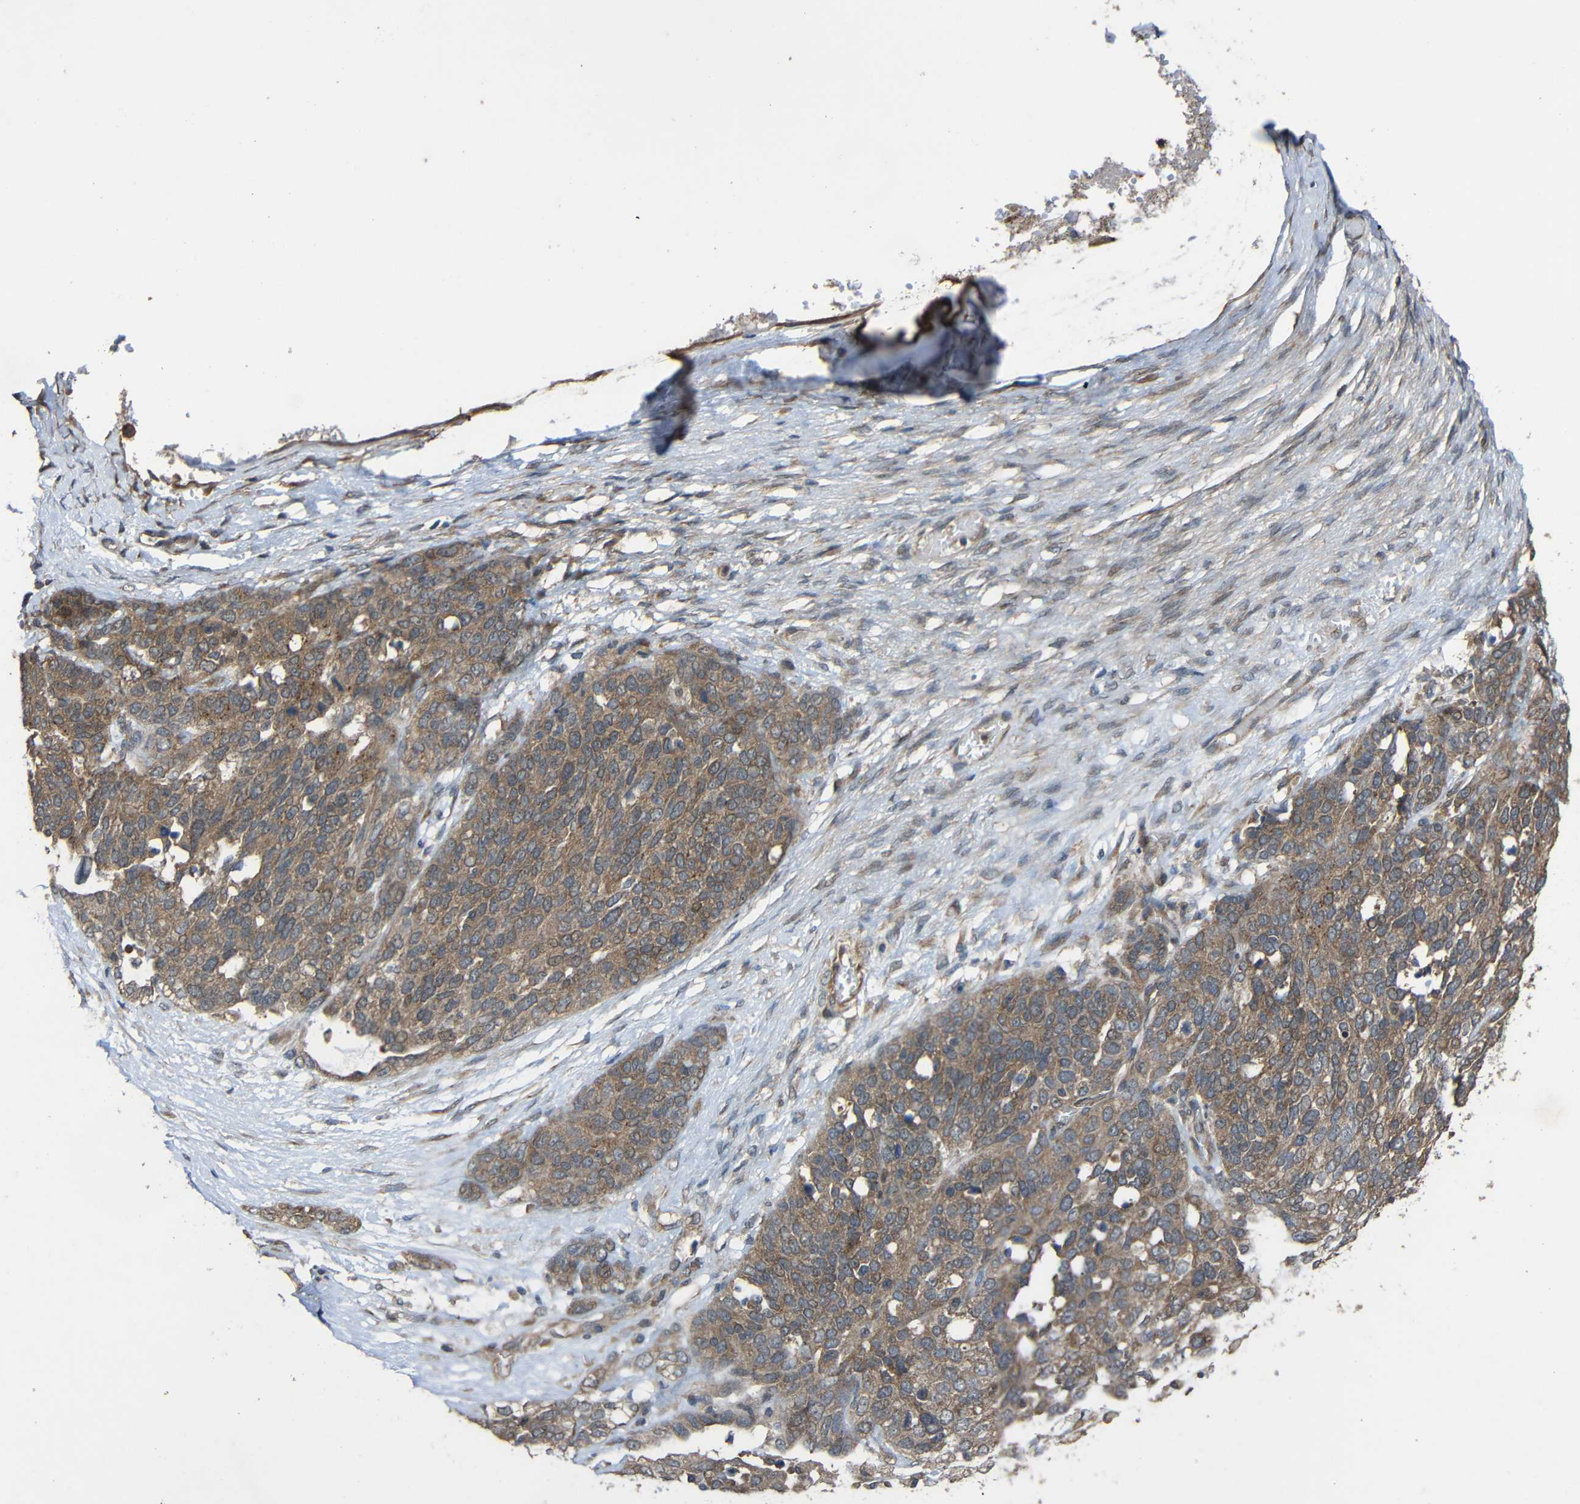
{"staining": {"intensity": "moderate", "quantity": ">75%", "location": "cytoplasmic/membranous"}, "tissue": "ovarian cancer", "cell_type": "Tumor cells", "image_type": "cancer", "snomed": [{"axis": "morphology", "description": "Cystadenocarcinoma, serous, NOS"}, {"axis": "topography", "description": "Ovary"}], "caption": "Immunohistochemical staining of ovarian serous cystadenocarcinoma exhibits medium levels of moderate cytoplasmic/membranous positivity in approximately >75% of tumor cells.", "gene": "CHST9", "patient": {"sex": "female", "age": 44}}